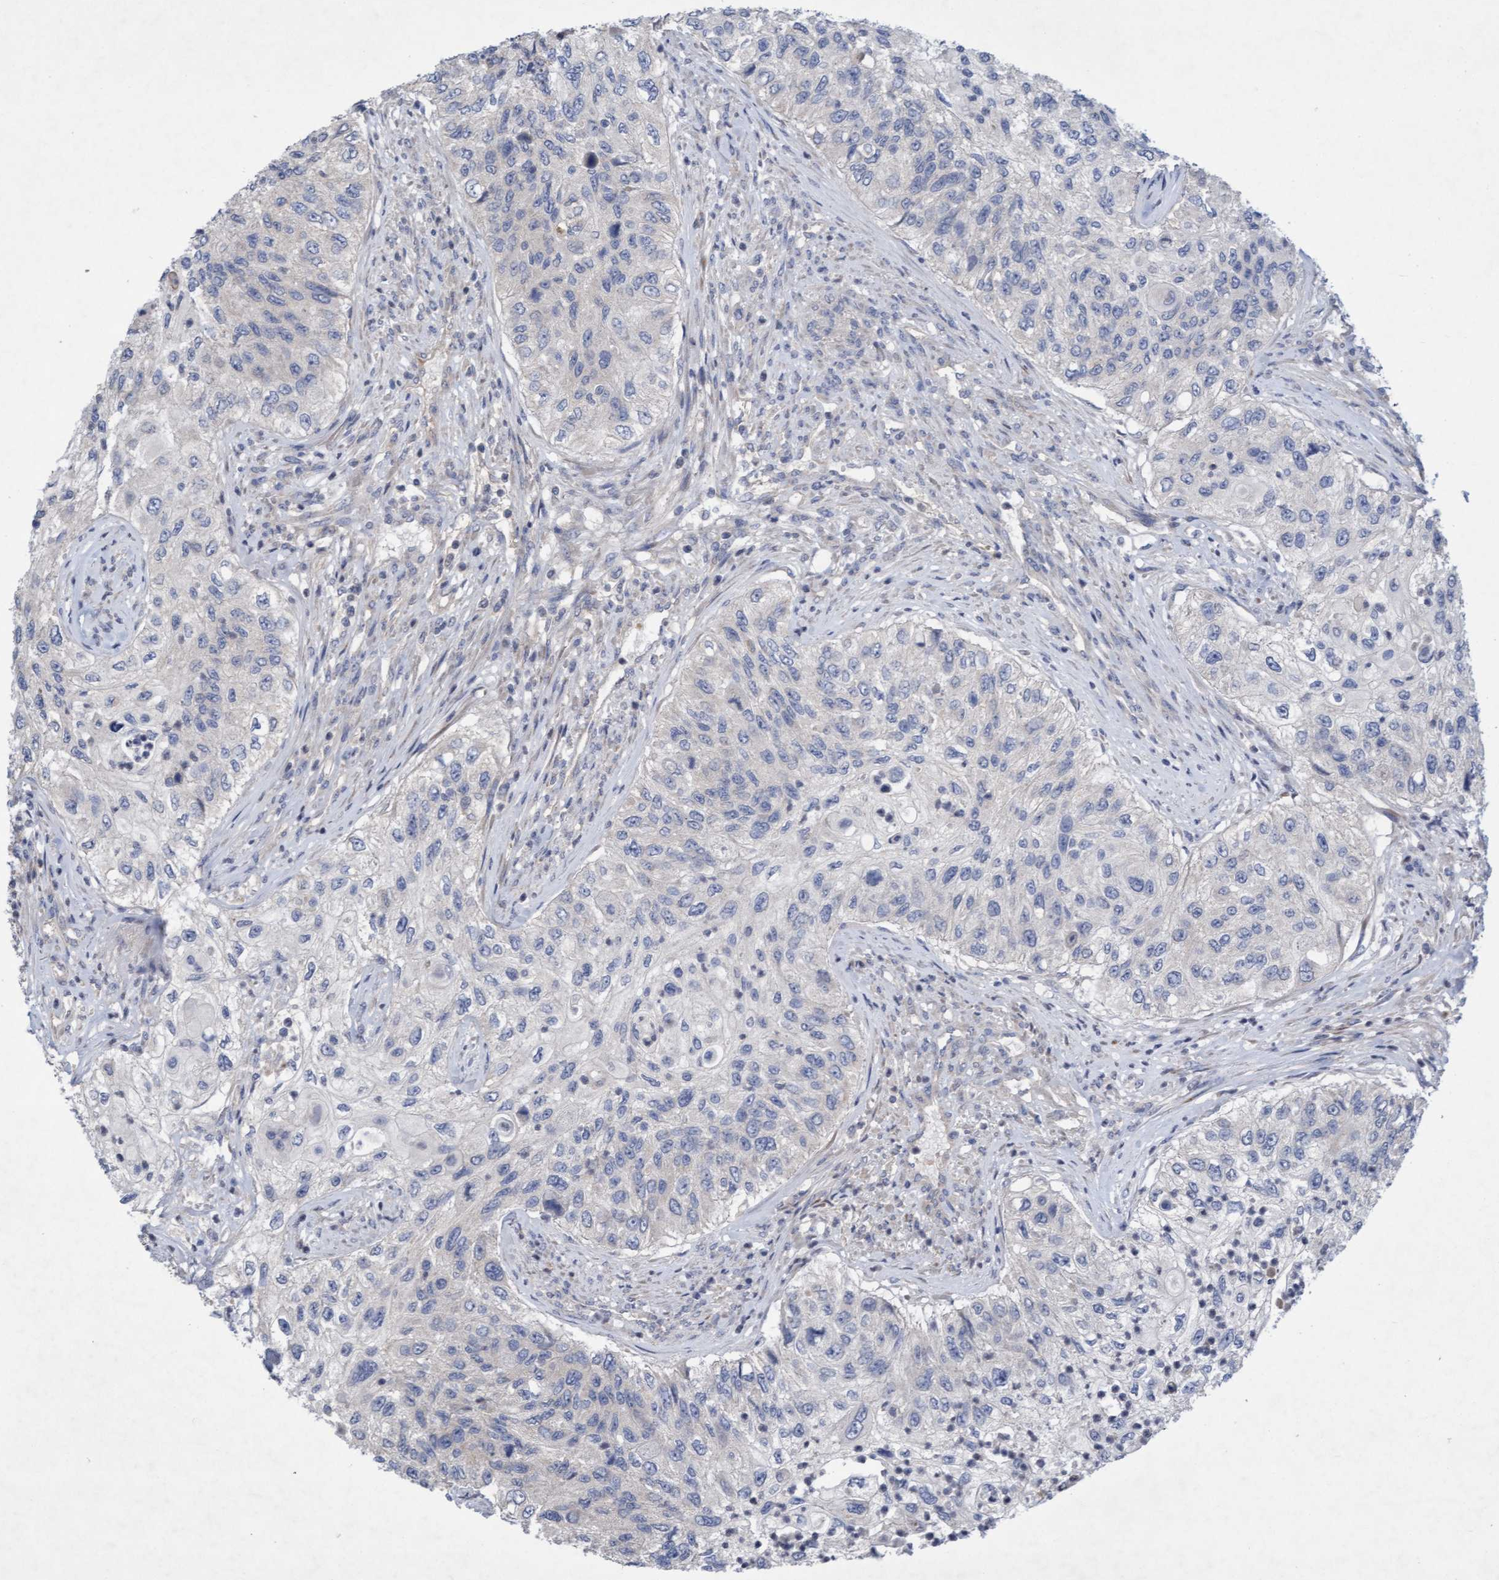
{"staining": {"intensity": "negative", "quantity": "none", "location": "none"}, "tissue": "urothelial cancer", "cell_type": "Tumor cells", "image_type": "cancer", "snomed": [{"axis": "morphology", "description": "Urothelial carcinoma, High grade"}, {"axis": "topography", "description": "Urinary bladder"}], "caption": "A high-resolution image shows immunohistochemistry staining of urothelial cancer, which shows no significant positivity in tumor cells.", "gene": "DDHD2", "patient": {"sex": "female", "age": 60}}